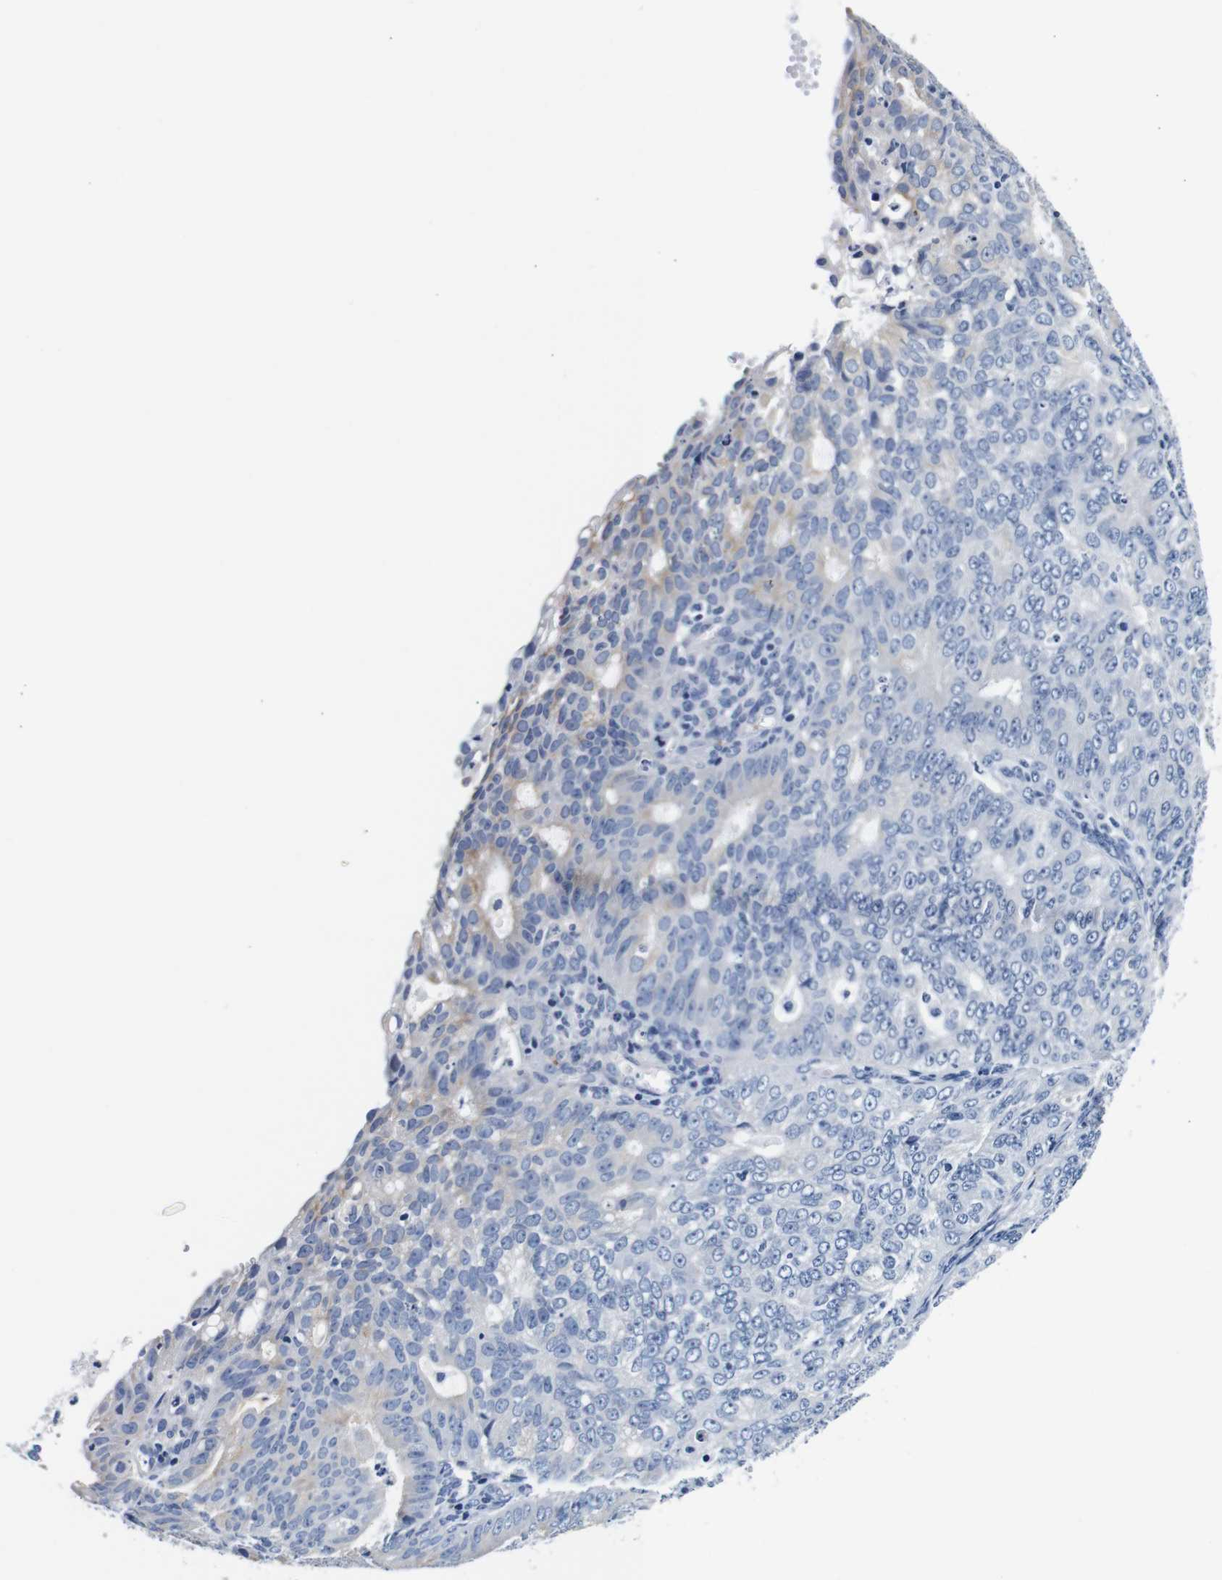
{"staining": {"intensity": "weak", "quantity": "<25%", "location": "cytoplasmic/membranous"}, "tissue": "endometrial cancer", "cell_type": "Tumor cells", "image_type": "cancer", "snomed": [{"axis": "morphology", "description": "Adenocarcinoma, NOS"}, {"axis": "topography", "description": "Endometrium"}], "caption": "There is no significant expression in tumor cells of endometrial cancer (adenocarcinoma).", "gene": "GP1BA", "patient": {"sex": "female", "age": 32}}